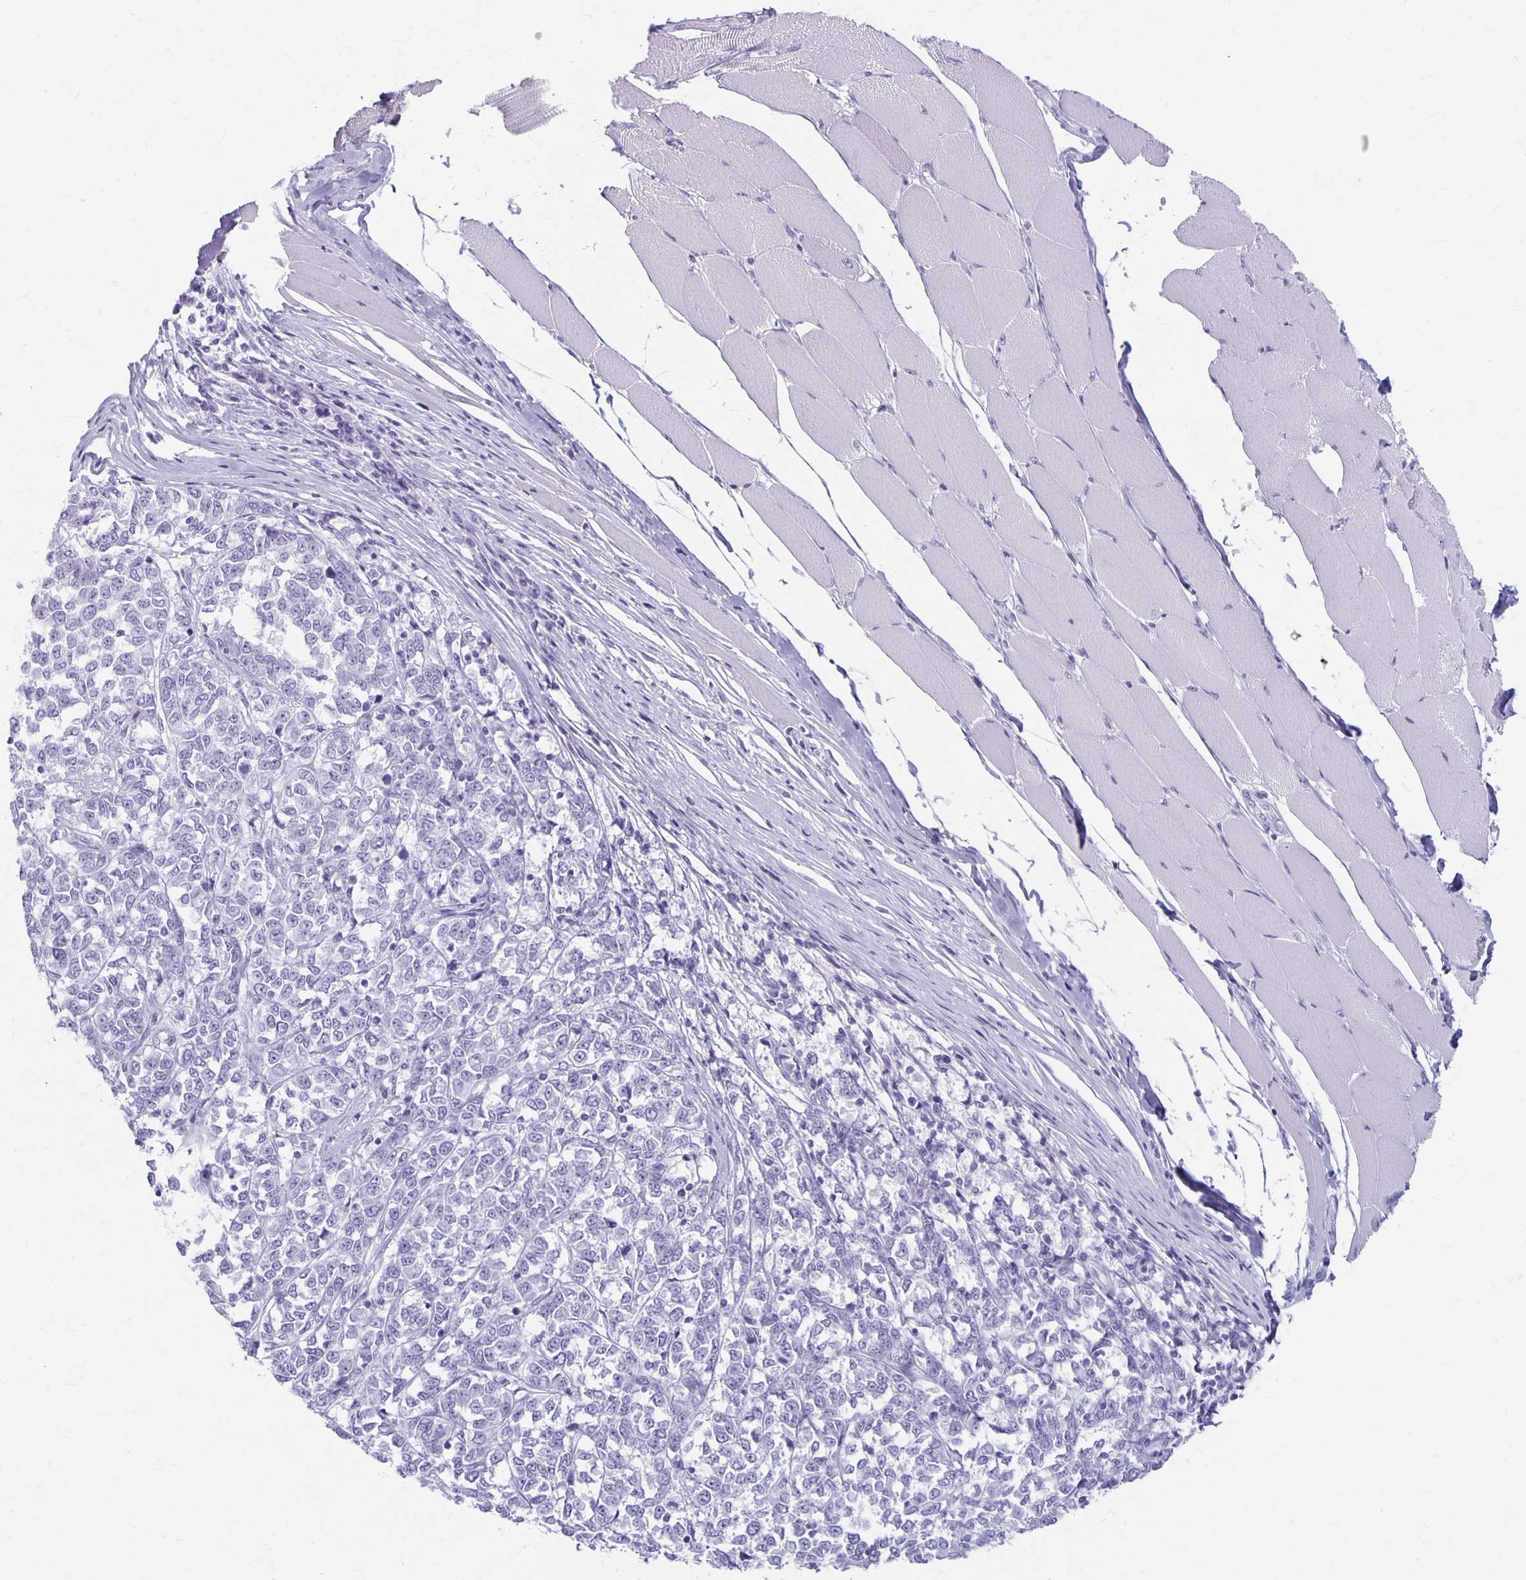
{"staining": {"intensity": "negative", "quantity": "none", "location": "none"}, "tissue": "melanoma", "cell_type": "Tumor cells", "image_type": "cancer", "snomed": [{"axis": "morphology", "description": "Malignant melanoma, NOS"}, {"axis": "topography", "description": "Skin"}], "caption": "Immunohistochemistry image of human melanoma stained for a protein (brown), which exhibits no positivity in tumor cells. (Immunohistochemistry (ihc), brightfield microscopy, high magnification).", "gene": "MAGEC2", "patient": {"sex": "female", "age": 72}}